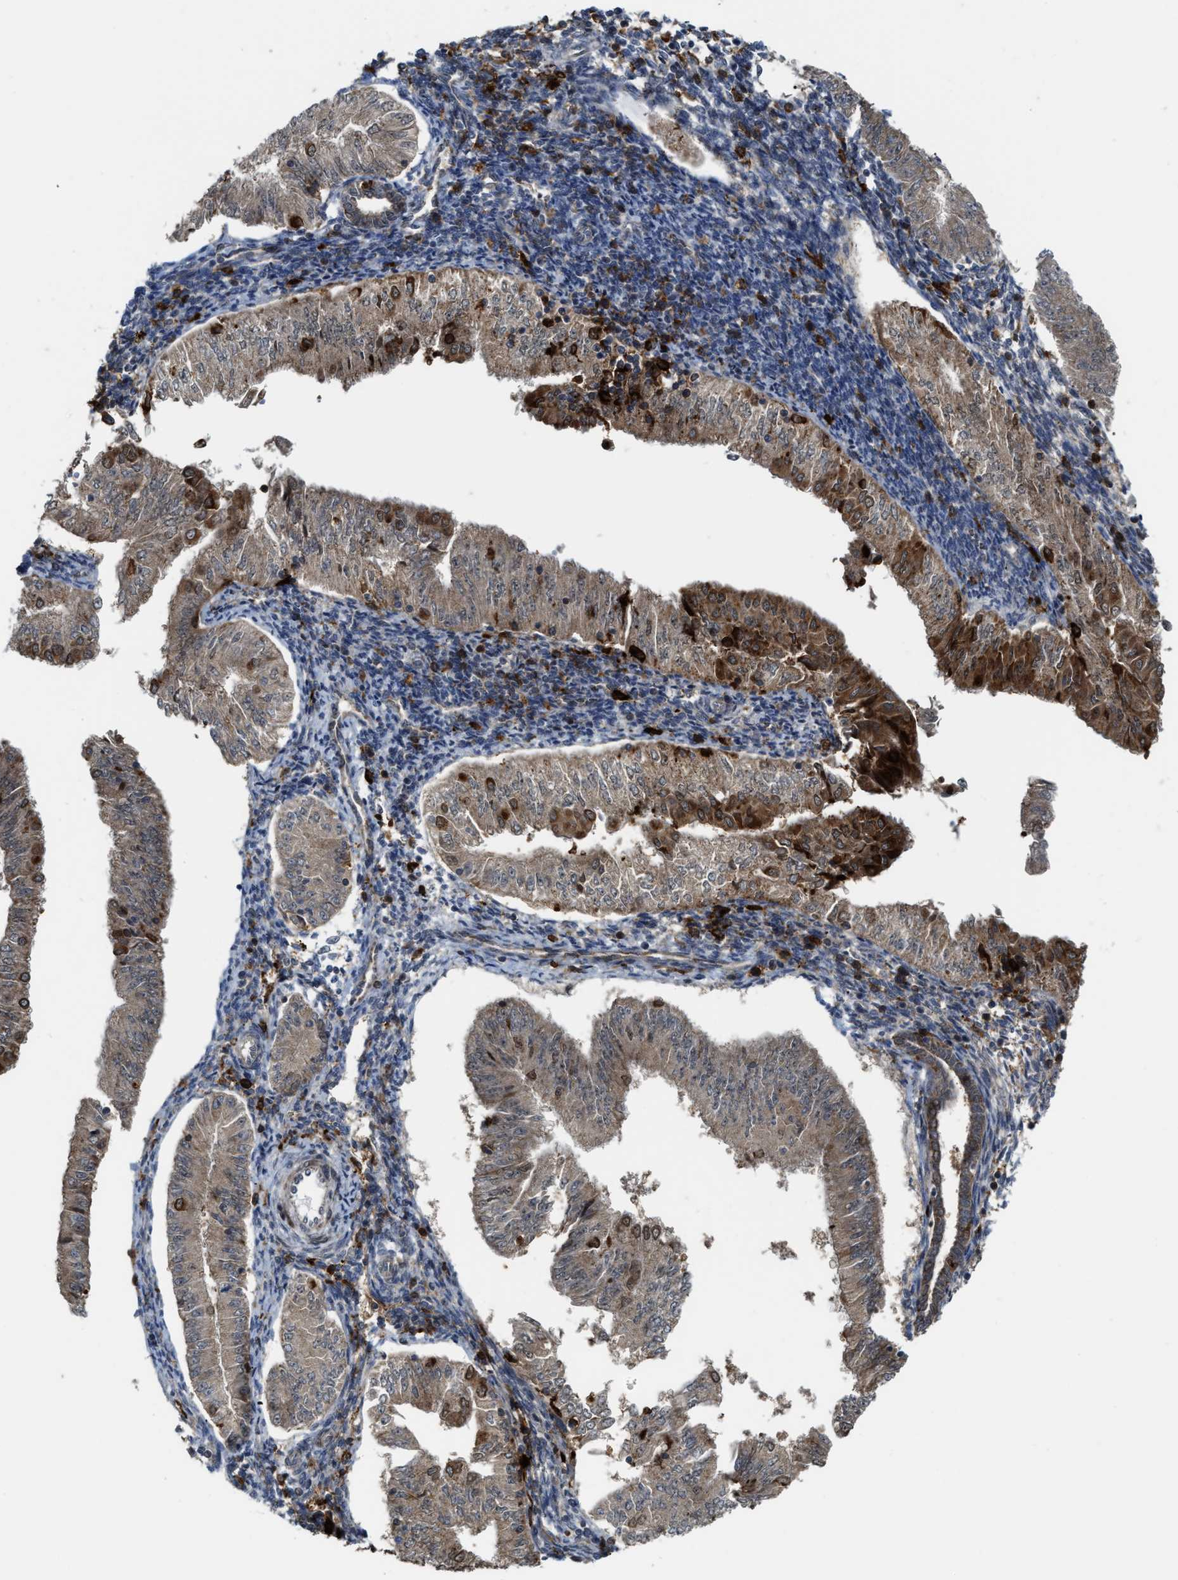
{"staining": {"intensity": "moderate", "quantity": ">75%", "location": "cytoplasmic/membranous"}, "tissue": "endometrial cancer", "cell_type": "Tumor cells", "image_type": "cancer", "snomed": [{"axis": "morphology", "description": "Normal tissue, NOS"}, {"axis": "morphology", "description": "Adenocarcinoma, NOS"}, {"axis": "topography", "description": "Endometrium"}], "caption": "An immunohistochemistry image of tumor tissue is shown. Protein staining in brown labels moderate cytoplasmic/membranous positivity in endometrial adenocarcinoma within tumor cells.", "gene": "ZNF250", "patient": {"sex": "female", "age": 53}}